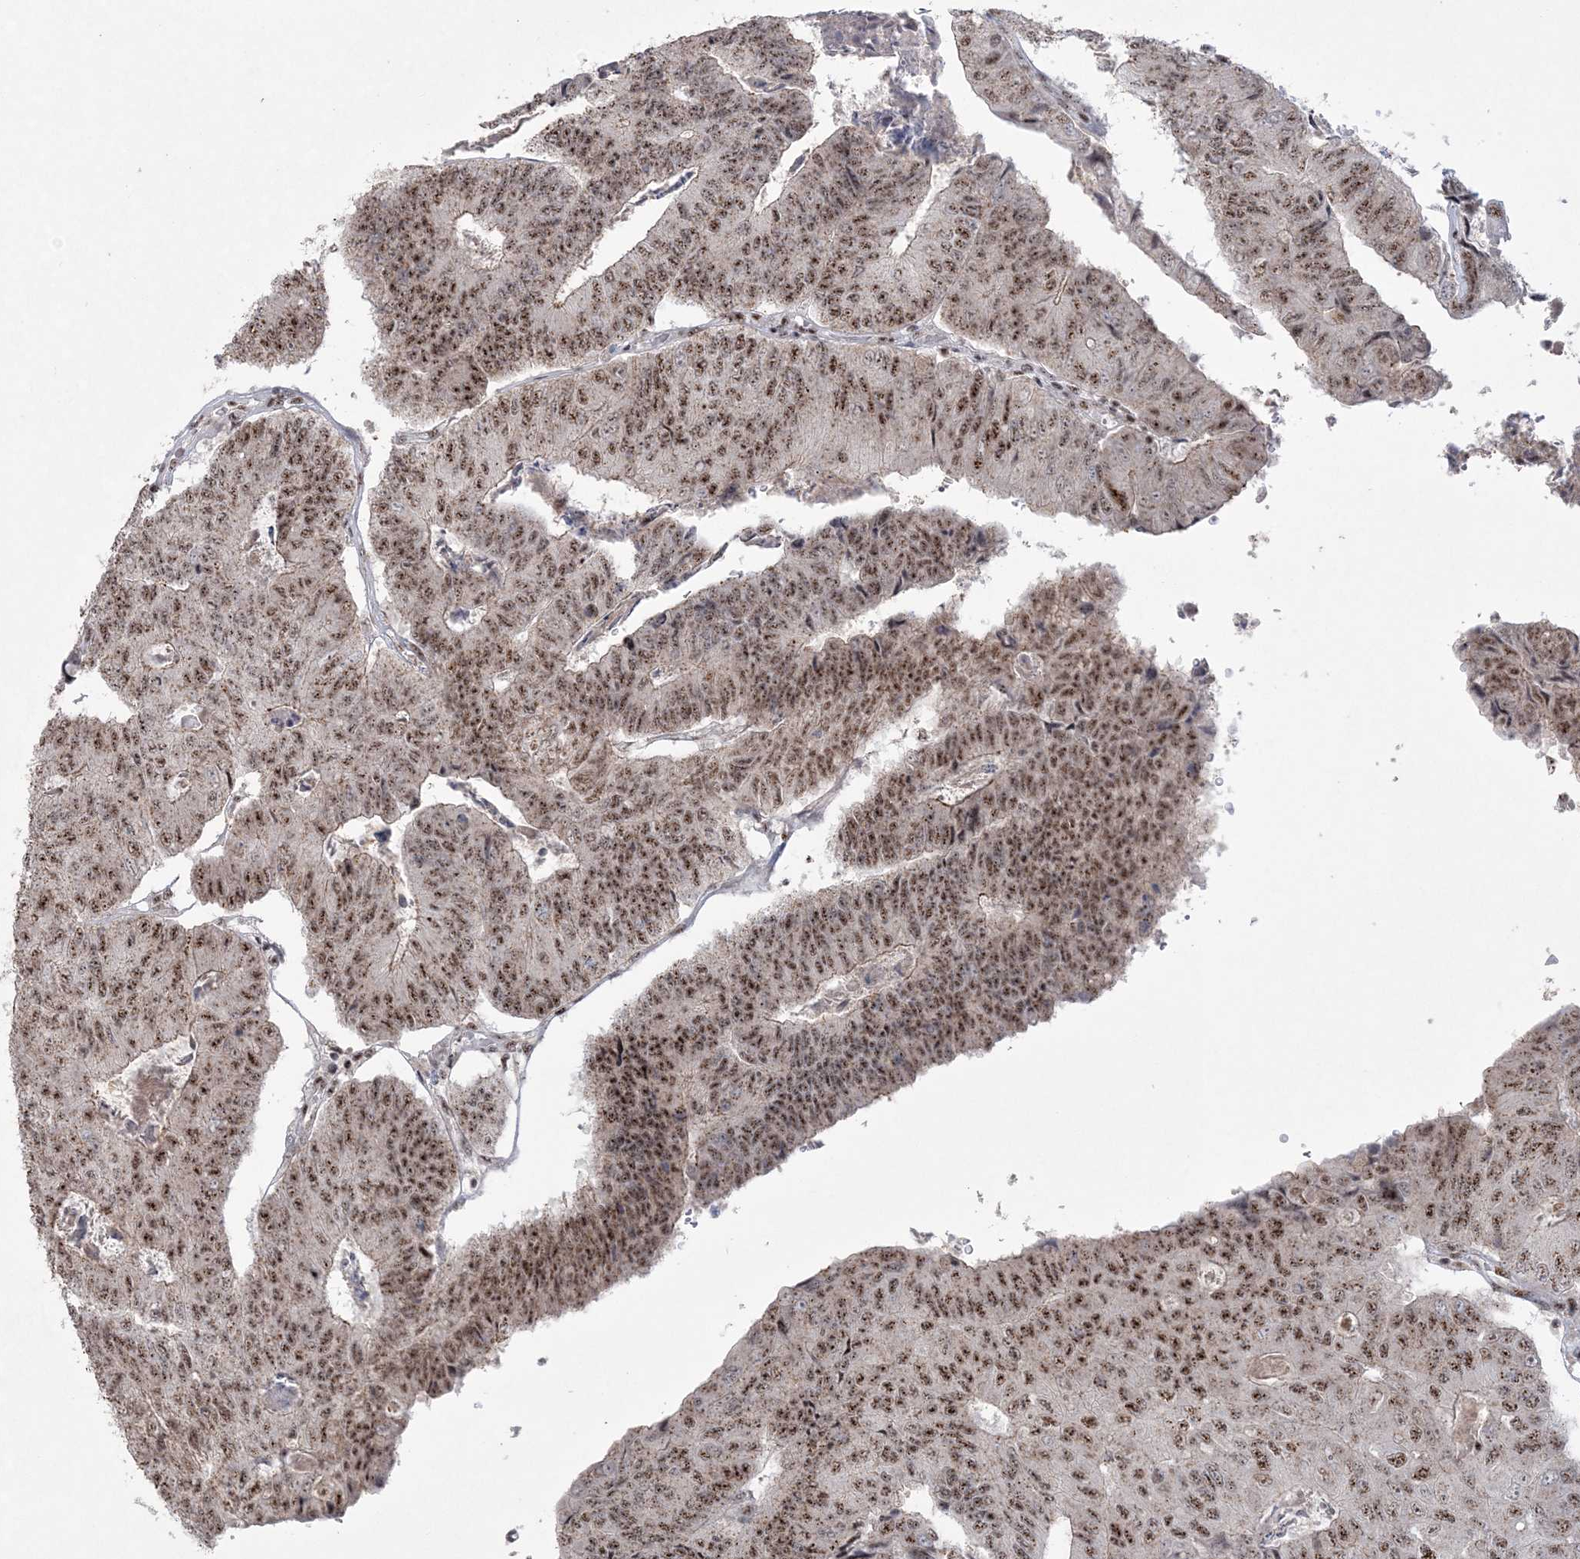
{"staining": {"intensity": "moderate", "quantity": ">75%", "location": "nuclear"}, "tissue": "colorectal cancer", "cell_type": "Tumor cells", "image_type": "cancer", "snomed": [{"axis": "morphology", "description": "Adenocarcinoma, NOS"}, {"axis": "topography", "description": "Colon"}], "caption": "Protein staining demonstrates moderate nuclear staining in about >75% of tumor cells in colorectal cancer. The staining is performed using DAB (3,3'-diaminobenzidine) brown chromogen to label protein expression. The nuclei are counter-stained blue using hematoxylin.", "gene": "KDM6B", "patient": {"sex": "female", "age": 67}}